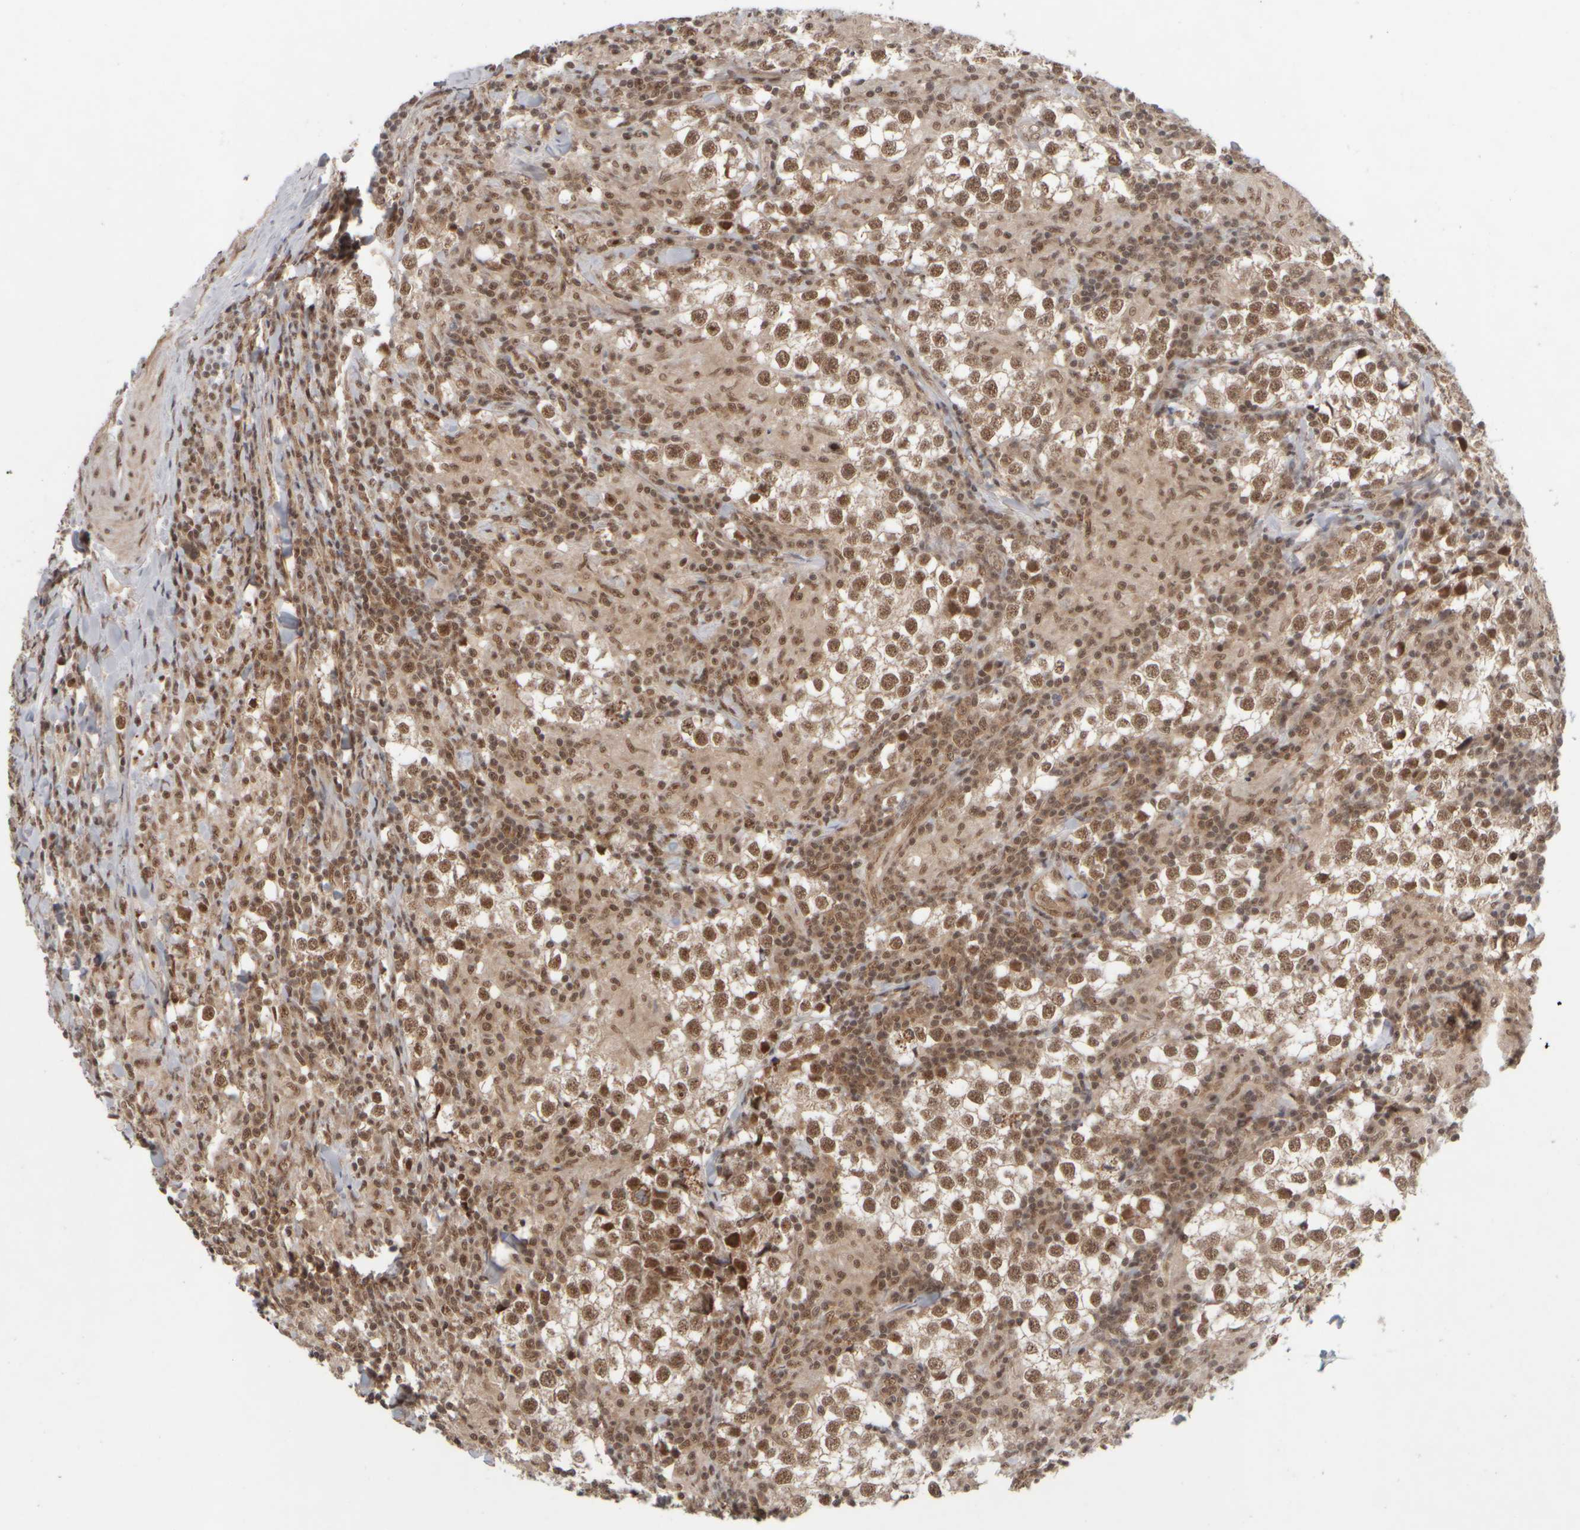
{"staining": {"intensity": "moderate", "quantity": ">75%", "location": "nuclear"}, "tissue": "testis cancer", "cell_type": "Tumor cells", "image_type": "cancer", "snomed": [{"axis": "morphology", "description": "Seminoma, NOS"}, {"axis": "morphology", "description": "Carcinoma, Embryonal, NOS"}, {"axis": "topography", "description": "Testis"}], "caption": "Immunohistochemistry image of neoplastic tissue: testis cancer (embryonal carcinoma) stained using IHC displays medium levels of moderate protein expression localized specifically in the nuclear of tumor cells, appearing as a nuclear brown color.", "gene": "SYNRG", "patient": {"sex": "male", "age": 36}}